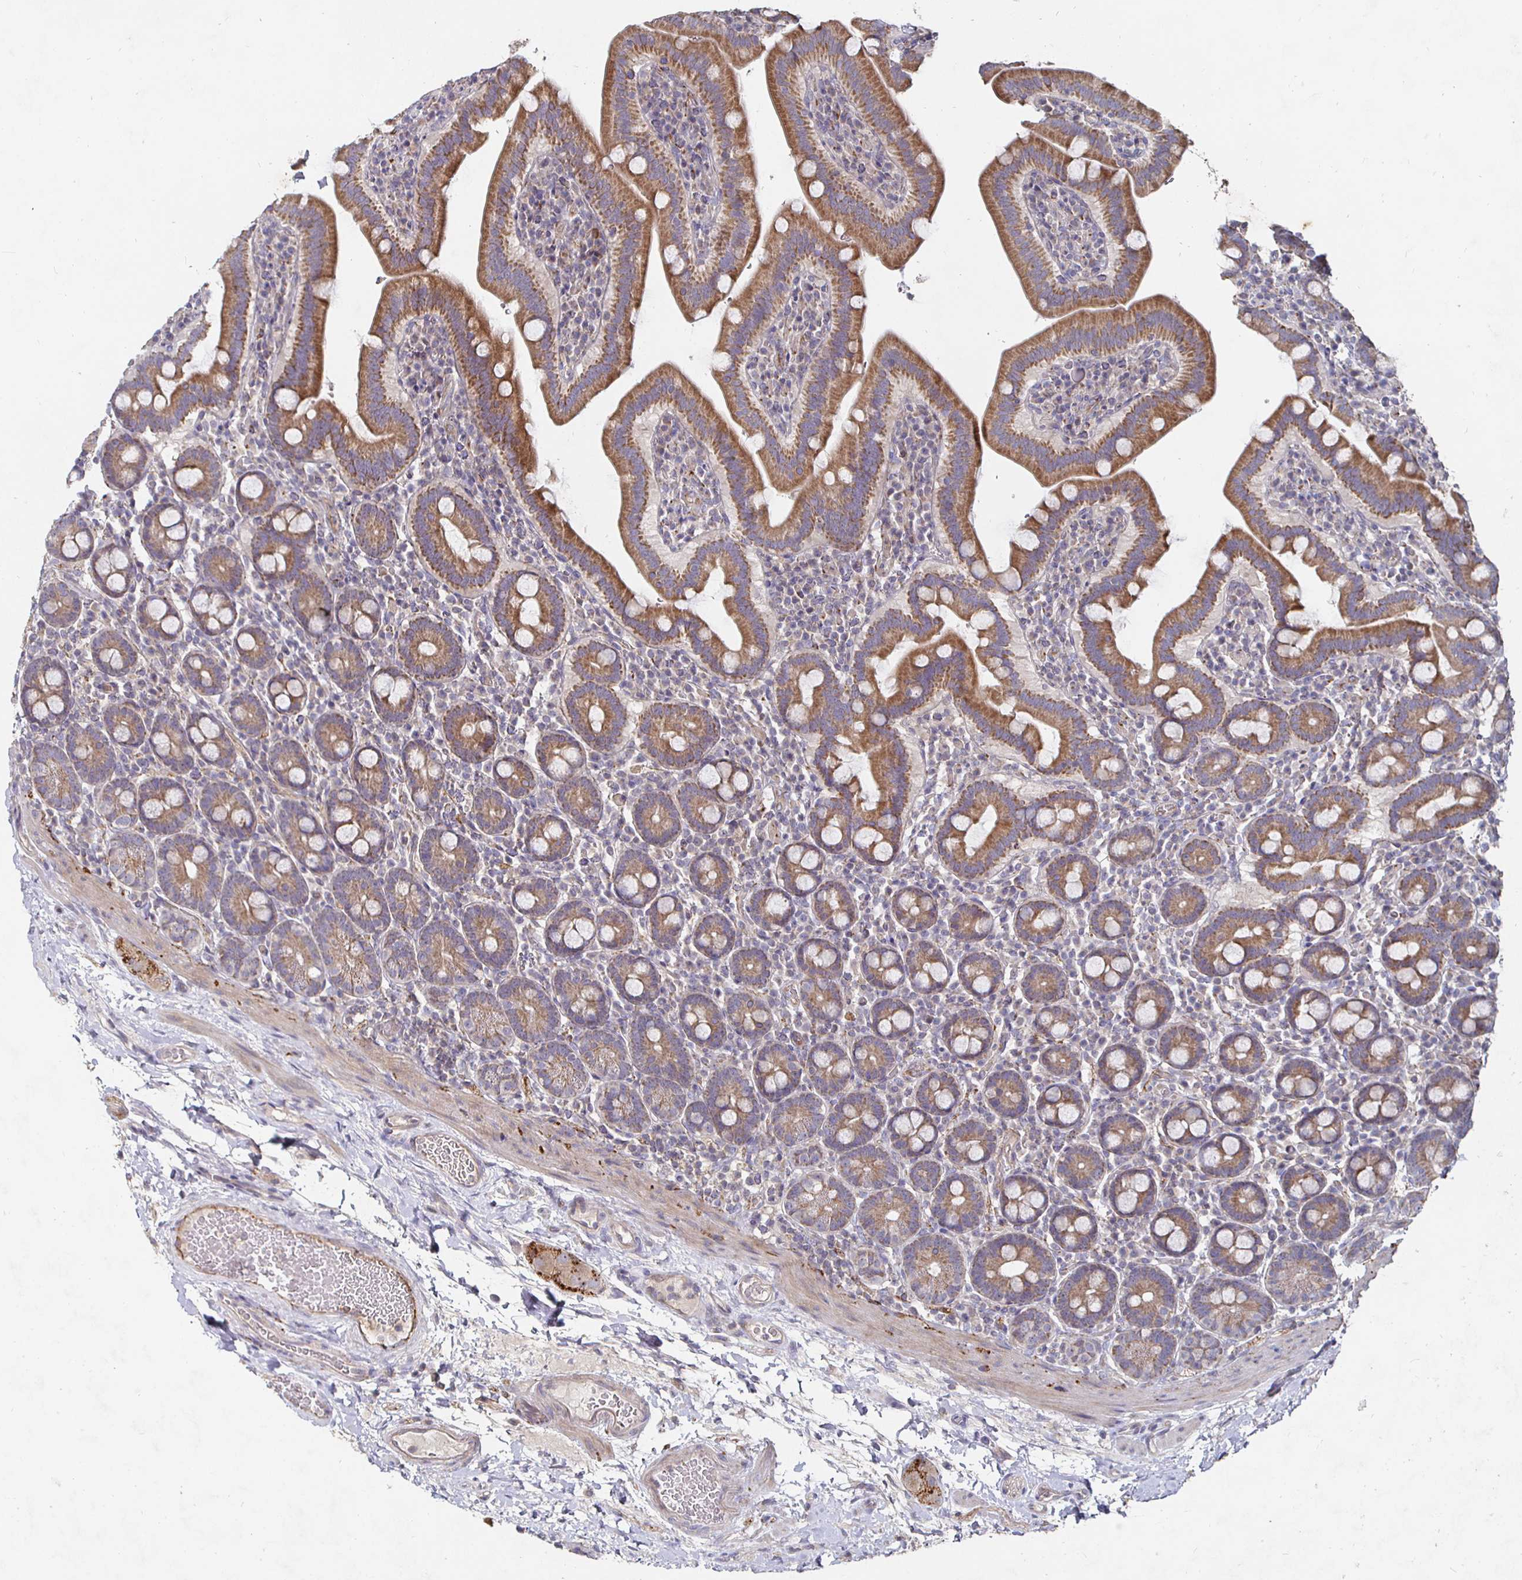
{"staining": {"intensity": "moderate", "quantity": ">75%", "location": "cytoplasmic/membranous"}, "tissue": "small intestine", "cell_type": "Glandular cells", "image_type": "normal", "snomed": [{"axis": "morphology", "description": "Normal tissue, NOS"}, {"axis": "topography", "description": "Small intestine"}], "caption": "Immunohistochemical staining of normal small intestine demonstrates moderate cytoplasmic/membranous protein expression in about >75% of glandular cells.", "gene": "NRSN1", "patient": {"sex": "male", "age": 26}}